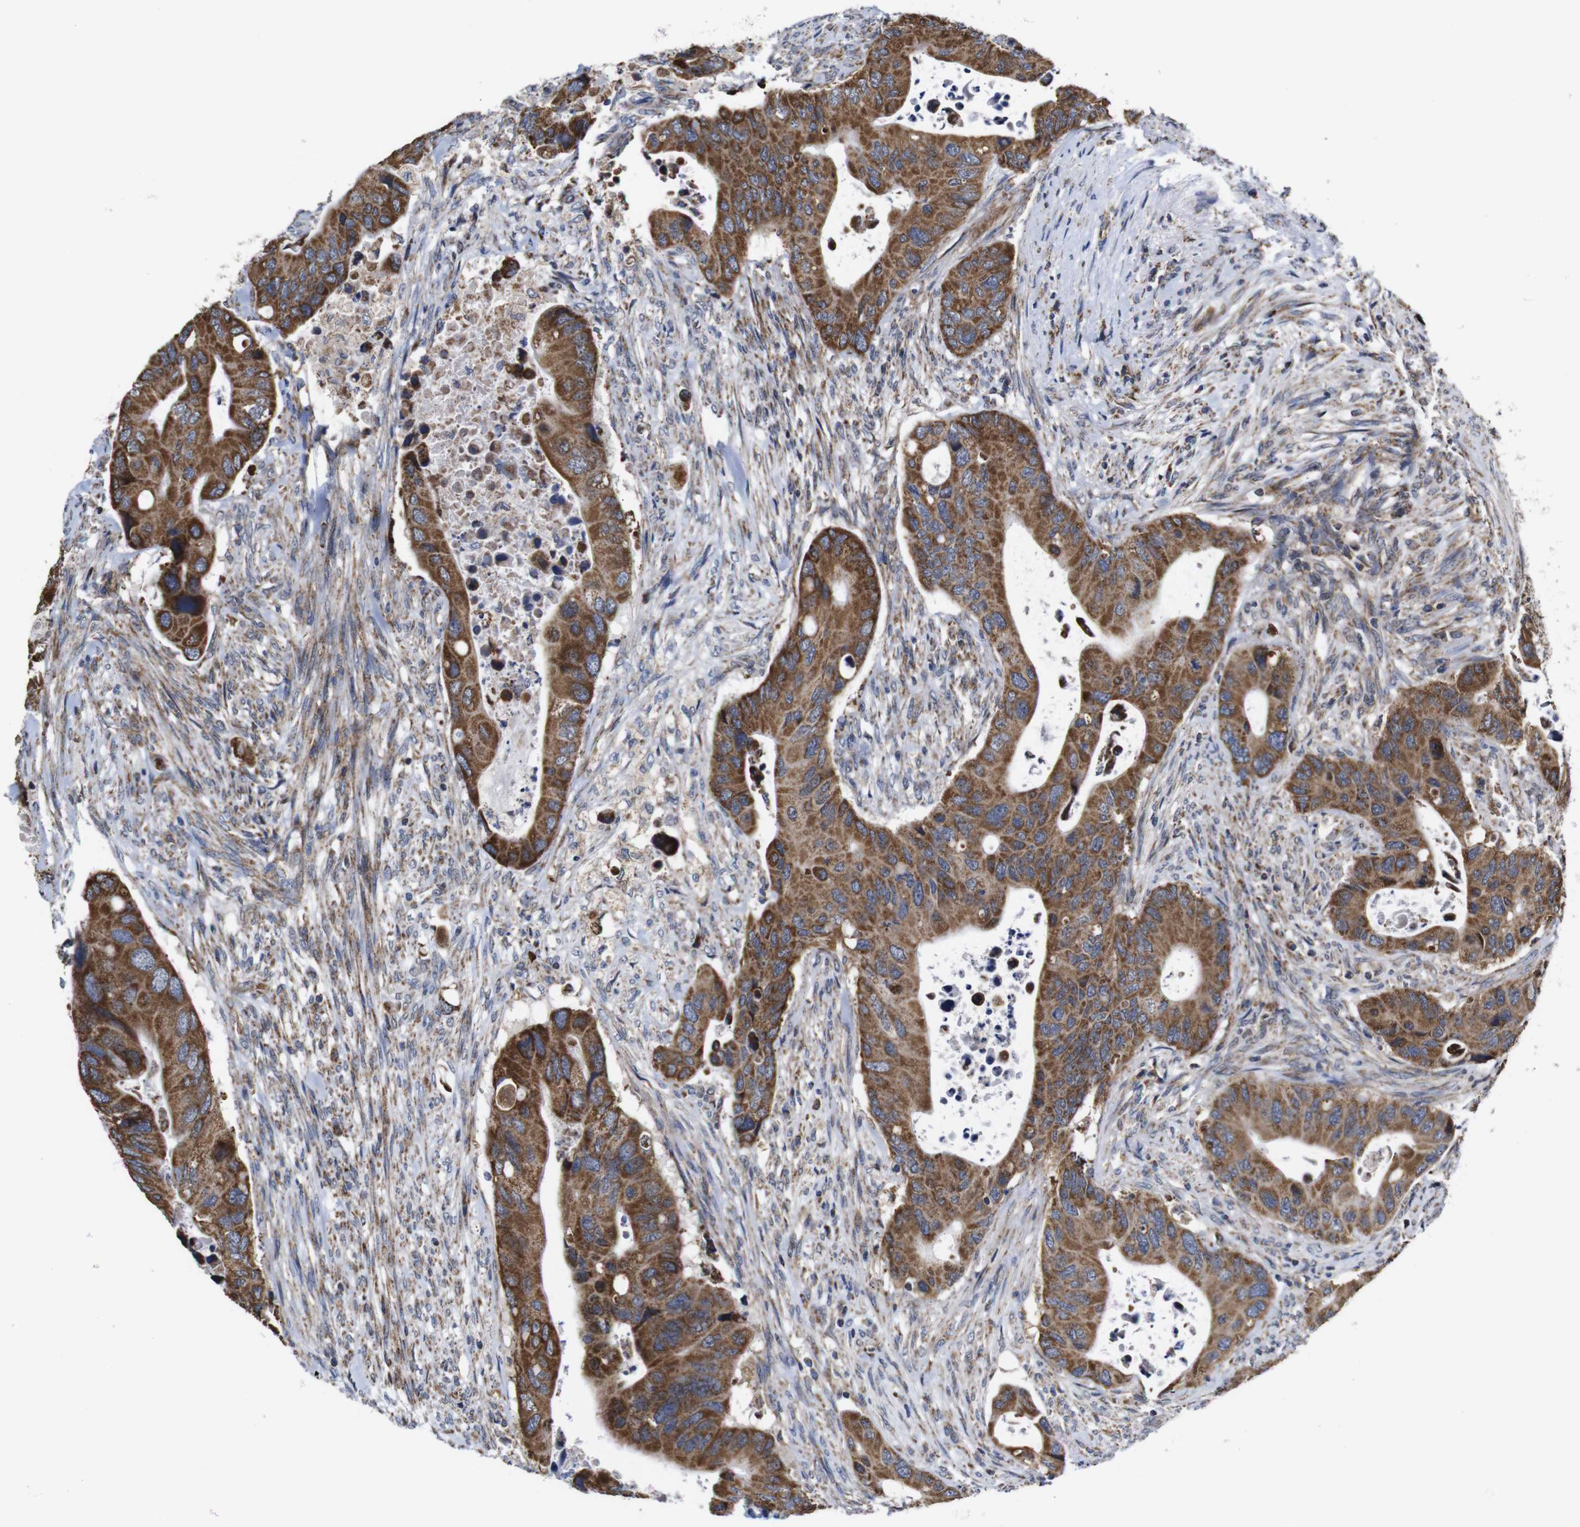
{"staining": {"intensity": "strong", "quantity": ">75%", "location": "cytoplasmic/membranous"}, "tissue": "colorectal cancer", "cell_type": "Tumor cells", "image_type": "cancer", "snomed": [{"axis": "morphology", "description": "Adenocarcinoma, NOS"}, {"axis": "topography", "description": "Rectum"}], "caption": "High-magnification brightfield microscopy of colorectal cancer (adenocarcinoma) stained with DAB (brown) and counterstained with hematoxylin (blue). tumor cells exhibit strong cytoplasmic/membranous staining is present in approximately>75% of cells.", "gene": "C17orf80", "patient": {"sex": "female", "age": 57}}